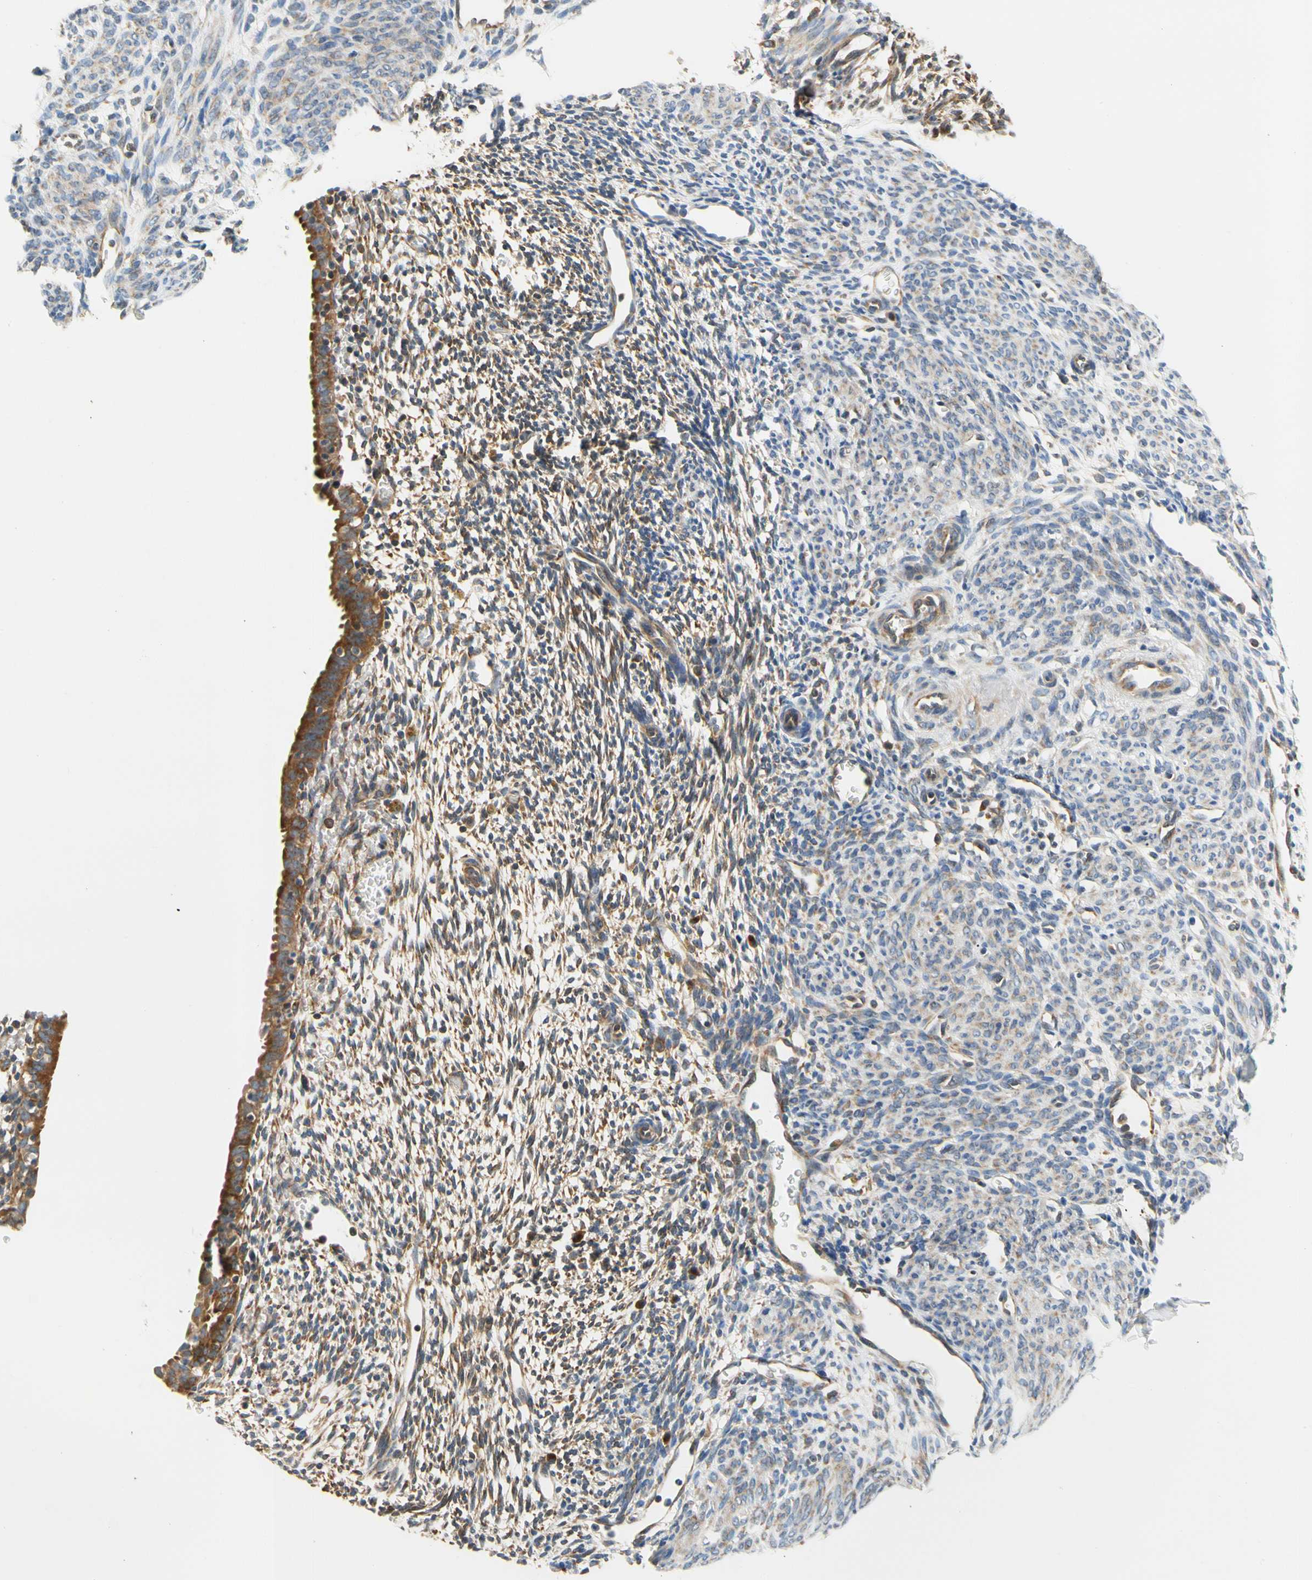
{"staining": {"intensity": "moderate", "quantity": "25%-75%", "location": "cytoplasmic/membranous"}, "tissue": "endometrium", "cell_type": "Cells in endometrial stroma", "image_type": "normal", "snomed": [{"axis": "morphology", "description": "Normal tissue, NOS"}, {"axis": "morphology", "description": "Atrophy, NOS"}, {"axis": "topography", "description": "Uterus"}, {"axis": "topography", "description": "Endometrium"}], "caption": "The micrograph displays staining of benign endometrium, revealing moderate cytoplasmic/membranous protein staining (brown color) within cells in endometrial stroma.", "gene": "LRRC47", "patient": {"sex": "female", "age": 68}}